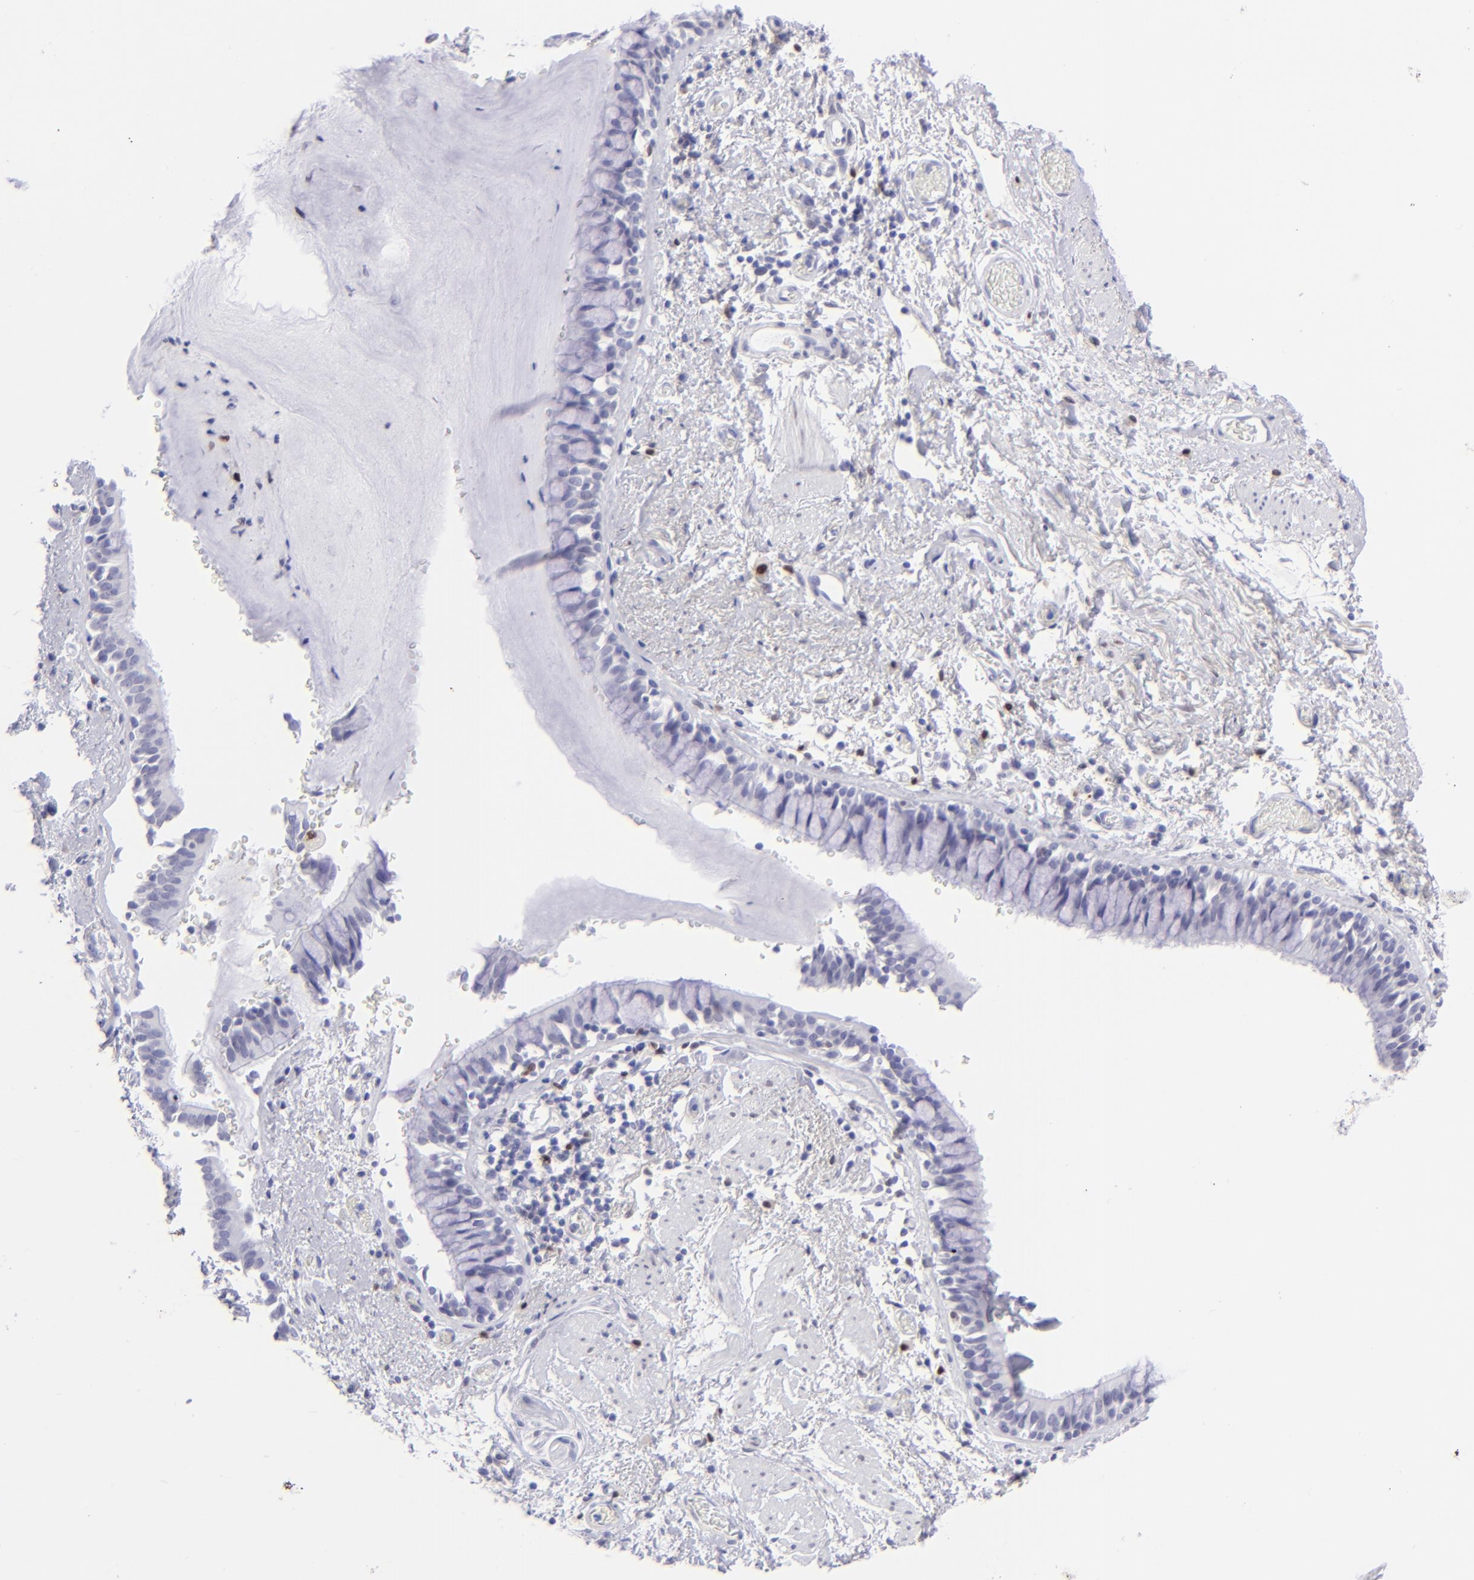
{"staining": {"intensity": "negative", "quantity": "none", "location": "none"}, "tissue": "bronchus", "cell_type": "Respiratory epithelial cells", "image_type": "normal", "snomed": [{"axis": "morphology", "description": "Normal tissue, NOS"}, {"axis": "topography", "description": "Lymph node of abdomen"}, {"axis": "topography", "description": "Lymph node of pelvis"}], "caption": "IHC photomicrograph of normal bronchus: bronchus stained with DAB (3,3'-diaminobenzidine) displays no significant protein staining in respiratory epithelial cells. The staining was performed using DAB (3,3'-diaminobenzidine) to visualize the protein expression in brown, while the nuclei were stained in blue with hematoxylin (Magnification: 20x).", "gene": "MITF", "patient": {"sex": "female", "age": 65}}